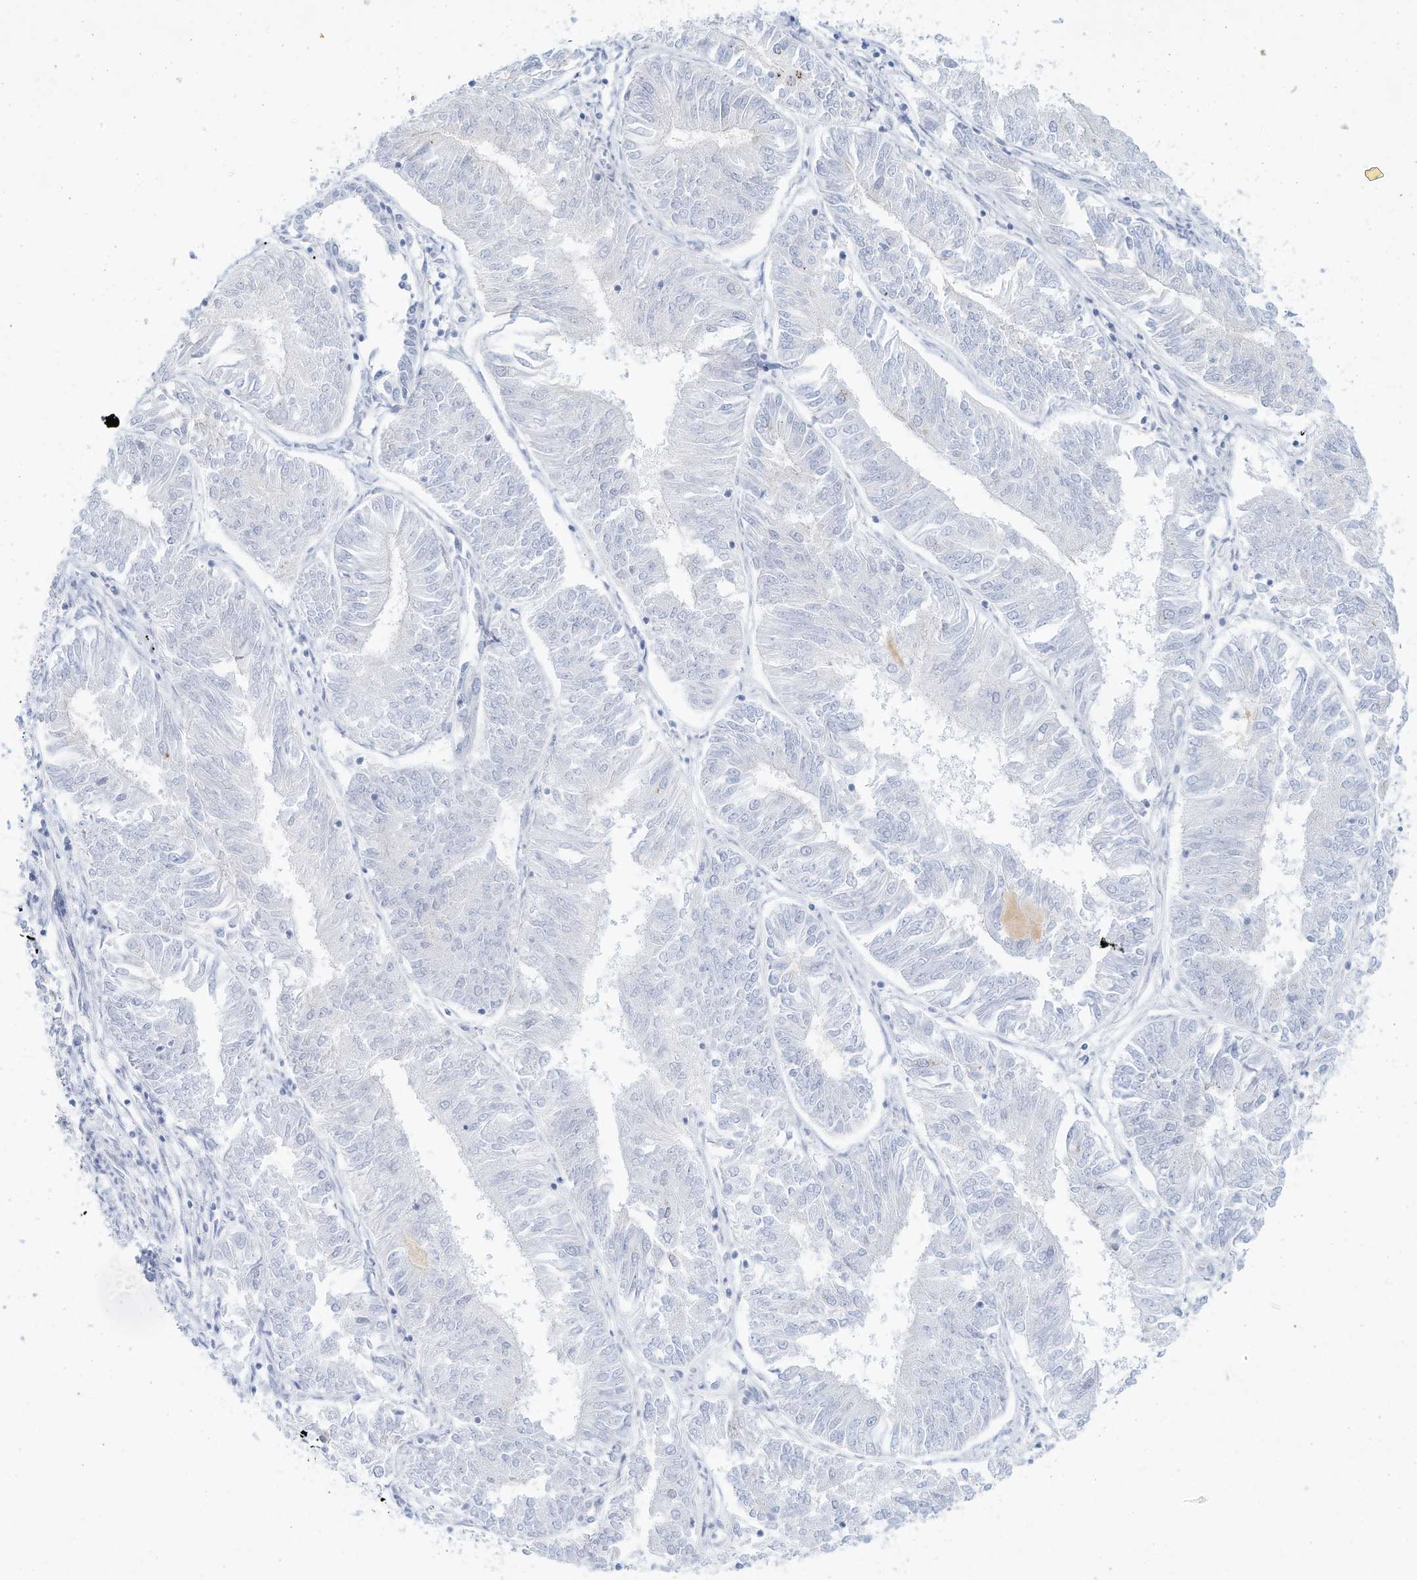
{"staining": {"intensity": "negative", "quantity": "none", "location": "none"}, "tissue": "endometrial cancer", "cell_type": "Tumor cells", "image_type": "cancer", "snomed": [{"axis": "morphology", "description": "Adenocarcinoma, NOS"}, {"axis": "topography", "description": "Endometrium"}], "caption": "The micrograph demonstrates no staining of tumor cells in adenocarcinoma (endometrial).", "gene": "PAK6", "patient": {"sex": "female", "age": 58}}